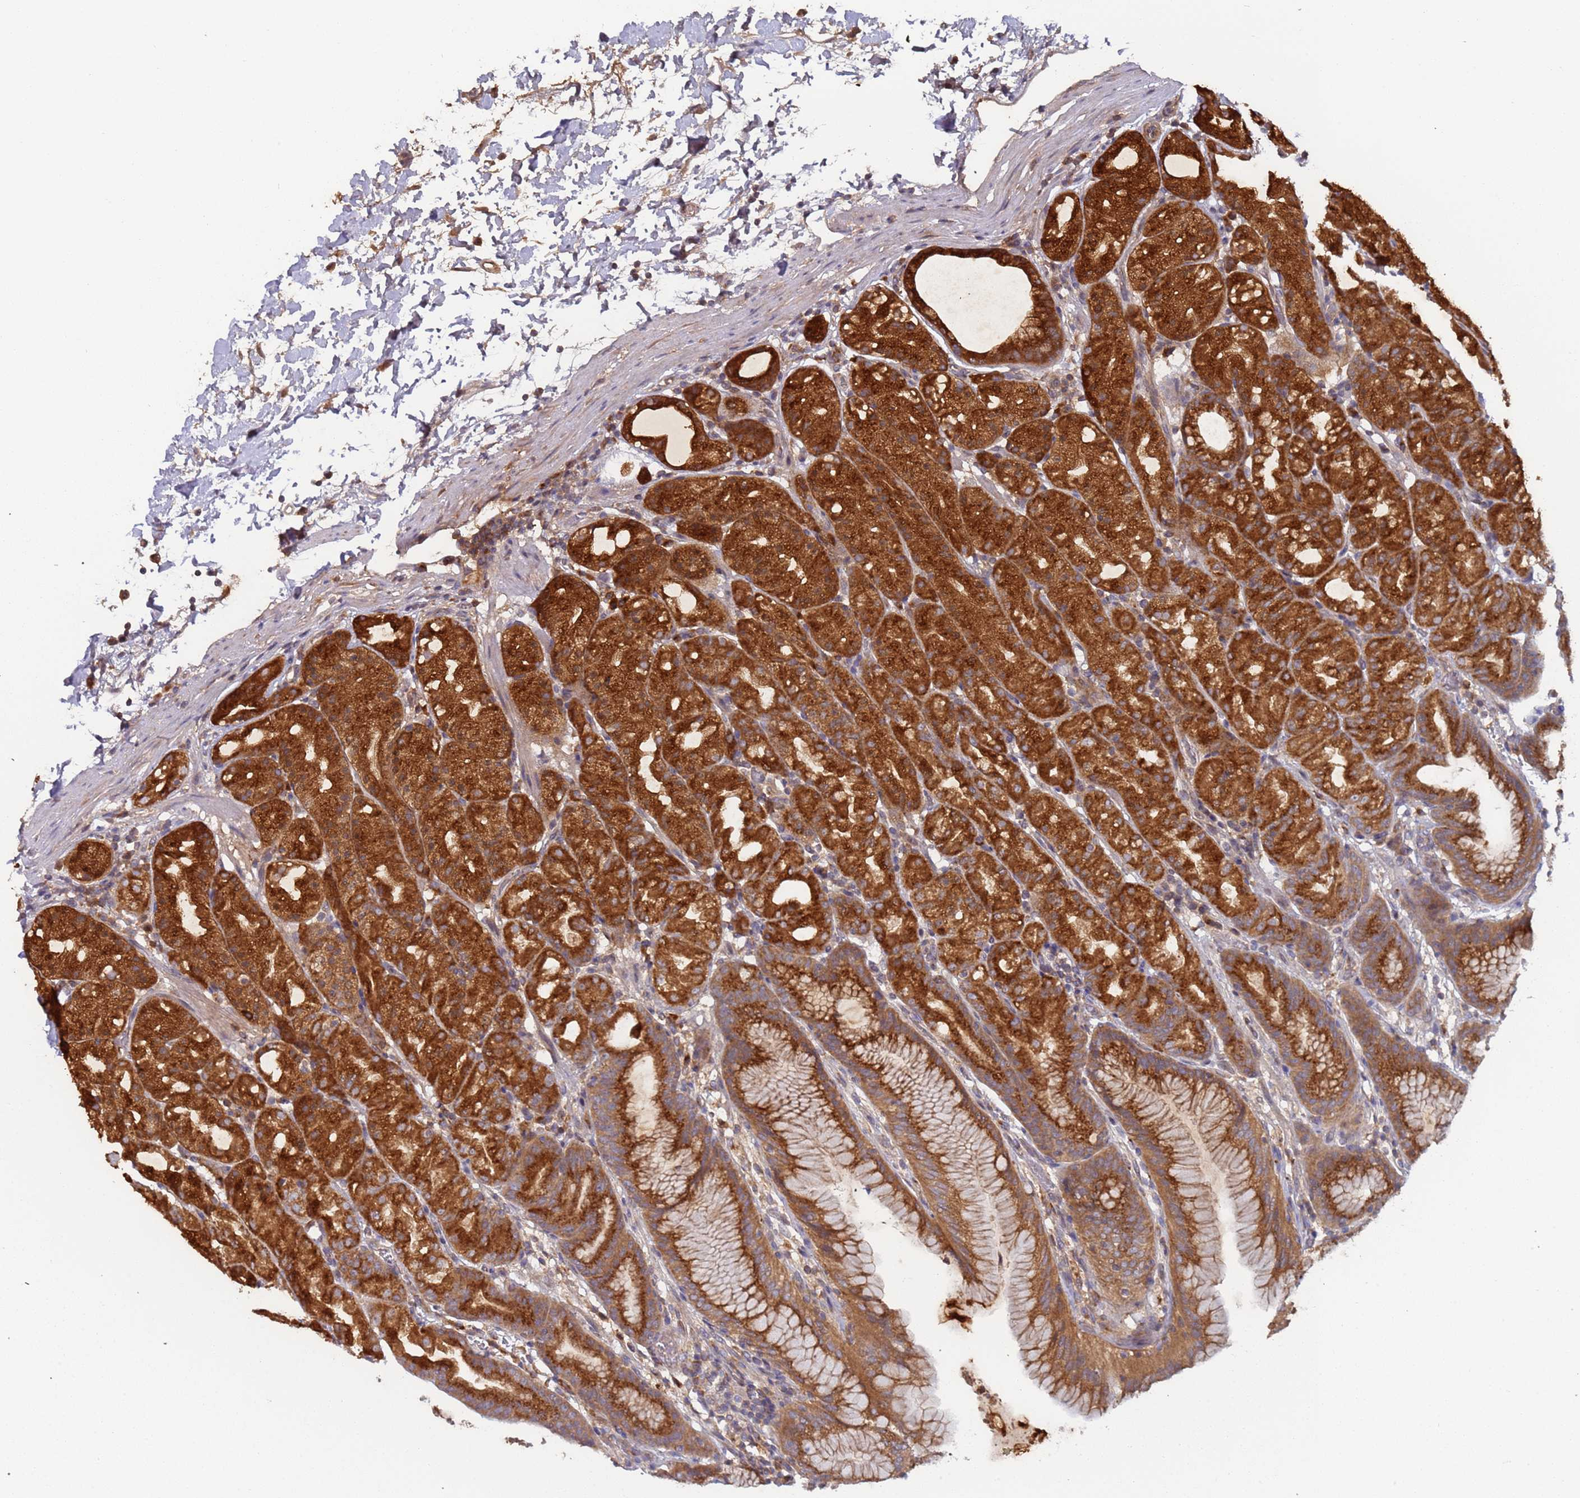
{"staining": {"intensity": "strong", "quantity": ">75%", "location": "cytoplasmic/membranous"}, "tissue": "stomach", "cell_type": "Glandular cells", "image_type": "normal", "snomed": [{"axis": "morphology", "description": "Normal tissue, NOS"}, {"axis": "topography", "description": "Stomach, upper"}], "caption": "An IHC micrograph of unremarkable tissue is shown. Protein staining in brown highlights strong cytoplasmic/membranous positivity in stomach within glandular cells.", "gene": "OR5A2", "patient": {"sex": "male", "age": 48}}